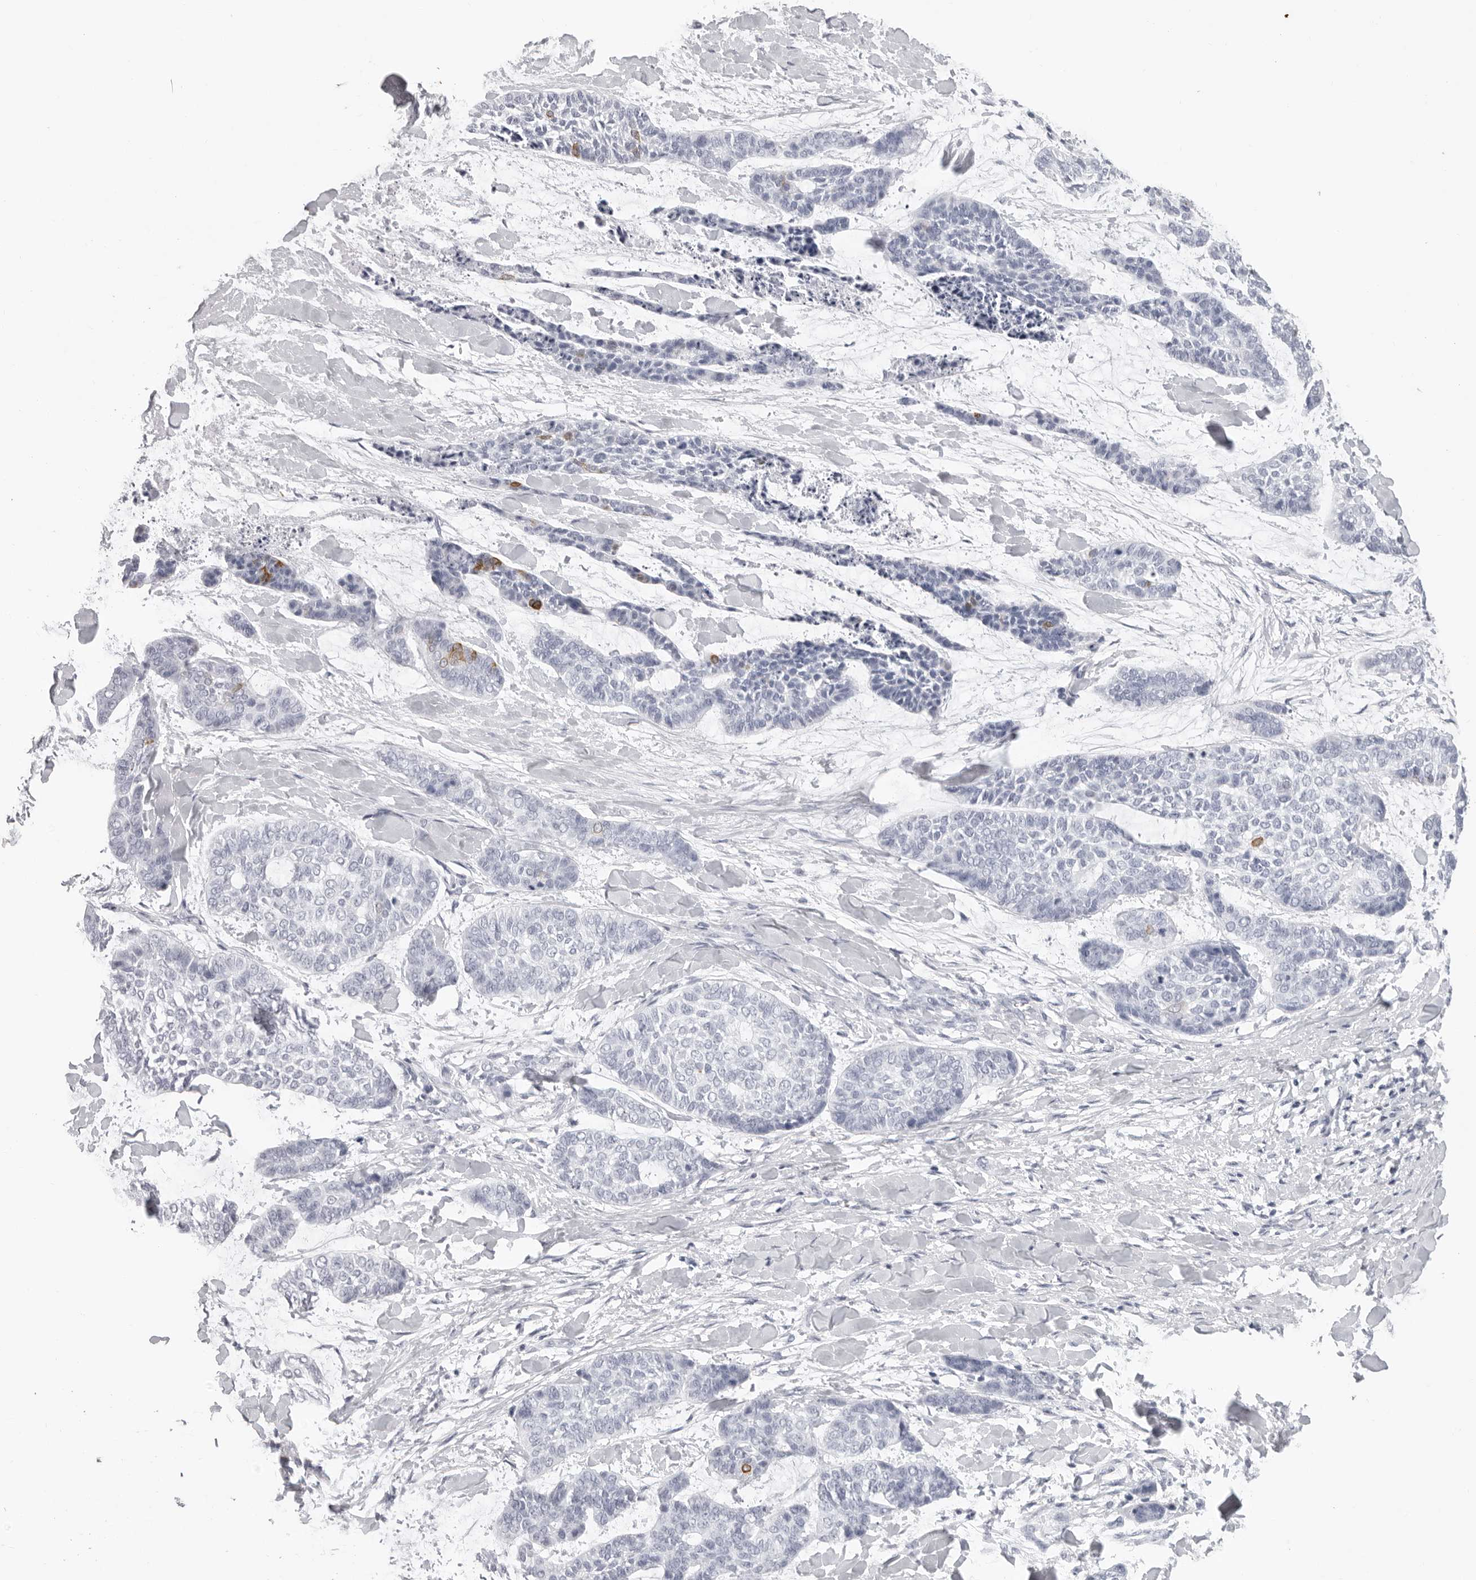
{"staining": {"intensity": "negative", "quantity": "none", "location": "none"}, "tissue": "skin cancer", "cell_type": "Tumor cells", "image_type": "cancer", "snomed": [{"axis": "morphology", "description": "Basal cell carcinoma"}, {"axis": "topography", "description": "Skin"}], "caption": "This photomicrograph is of skin cancer (basal cell carcinoma) stained with immunohistochemistry to label a protein in brown with the nuclei are counter-stained blue. There is no staining in tumor cells. (DAB IHC with hematoxylin counter stain).", "gene": "KLK9", "patient": {"sex": "female", "age": 64}}